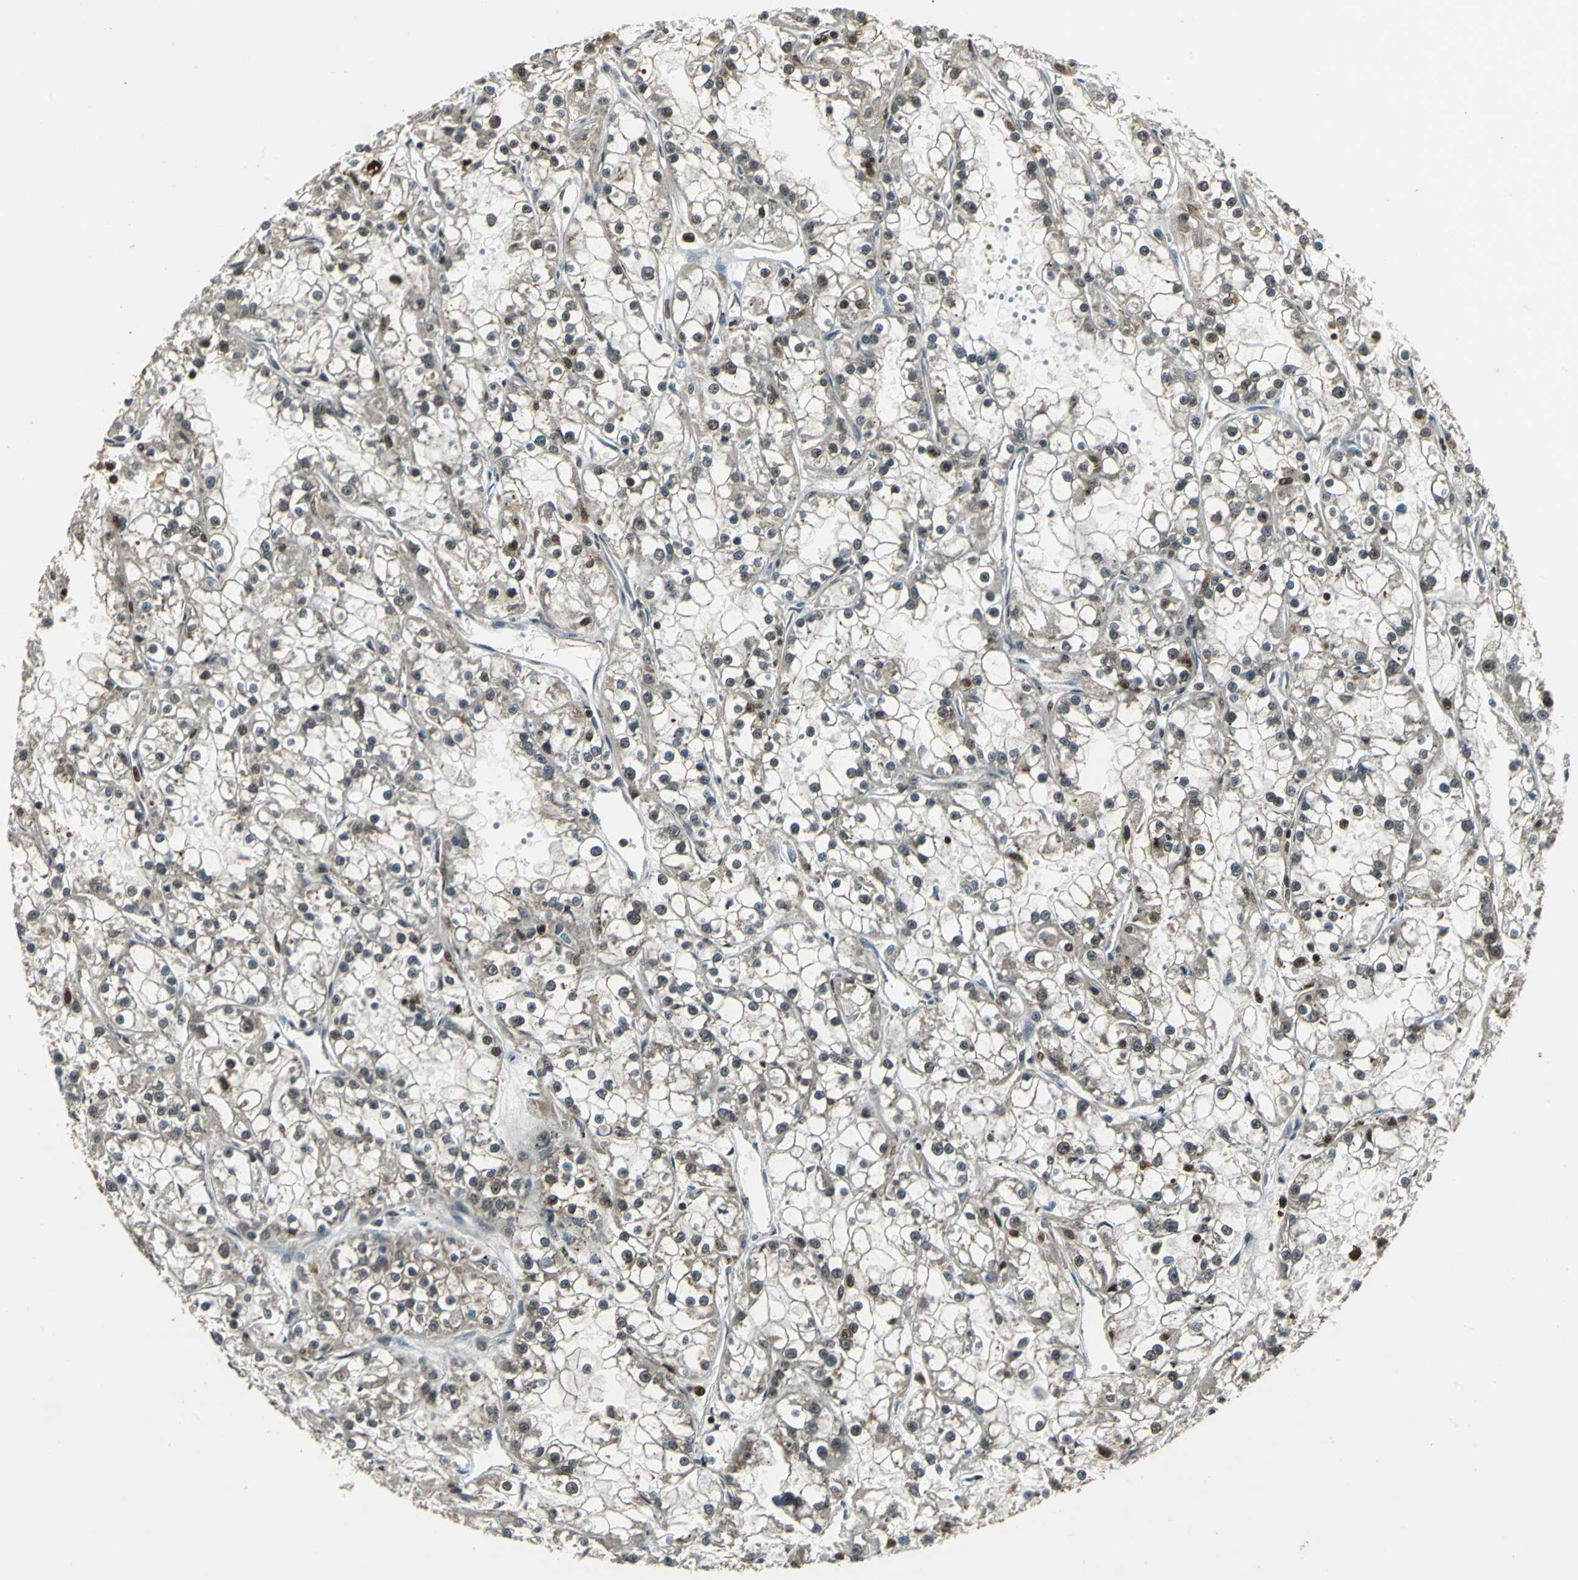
{"staining": {"intensity": "weak", "quantity": "25%-75%", "location": "cytoplasmic/membranous,nuclear"}, "tissue": "renal cancer", "cell_type": "Tumor cells", "image_type": "cancer", "snomed": [{"axis": "morphology", "description": "Adenocarcinoma, NOS"}, {"axis": "topography", "description": "Kidney"}], "caption": "Adenocarcinoma (renal) stained for a protein reveals weak cytoplasmic/membranous and nuclear positivity in tumor cells.", "gene": "PPP1R13L", "patient": {"sex": "female", "age": 52}}